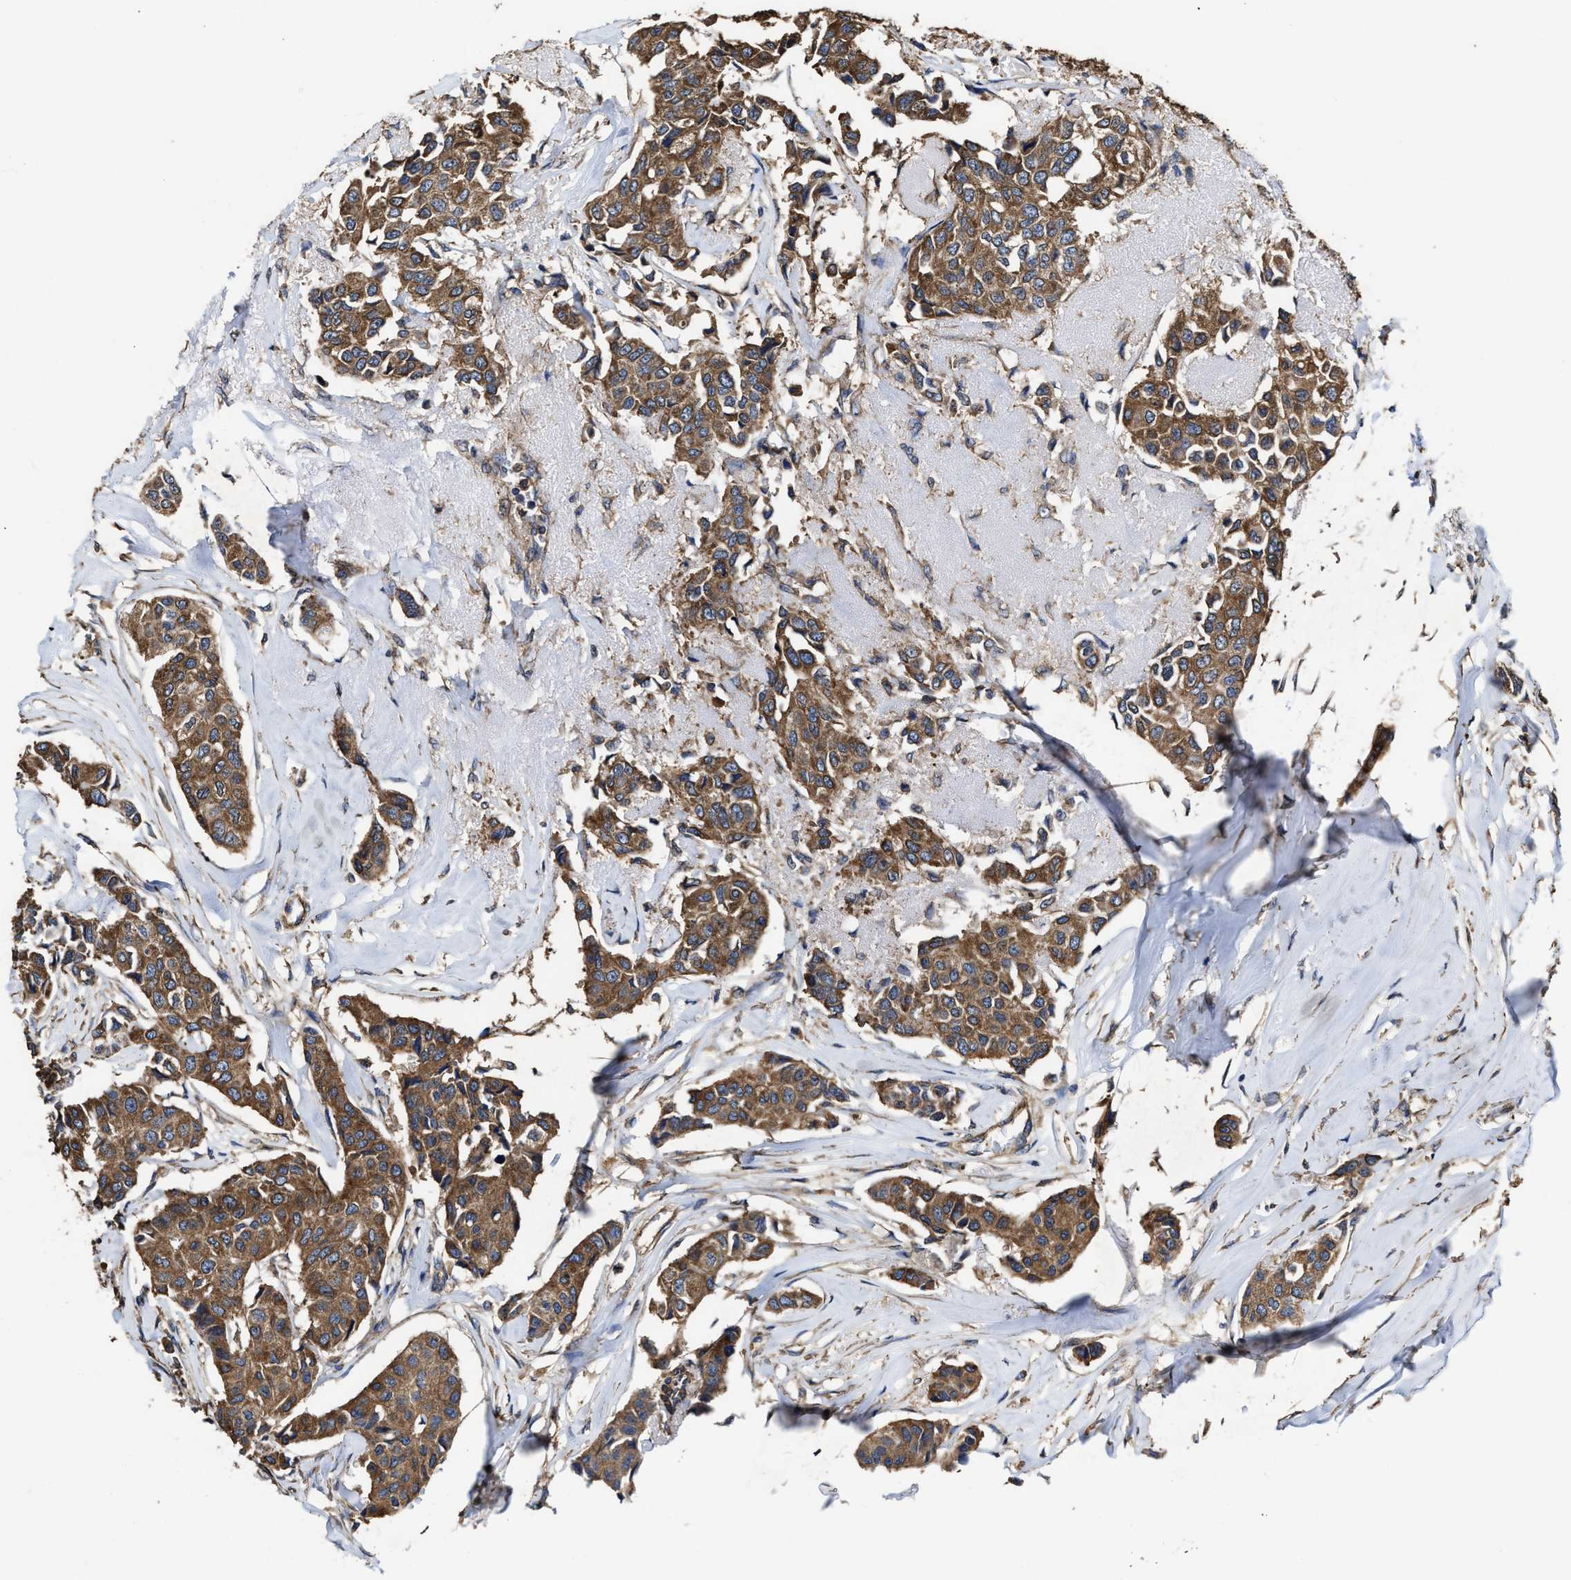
{"staining": {"intensity": "moderate", "quantity": ">75%", "location": "cytoplasmic/membranous"}, "tissue": "breast cancer", "cell_type": "Tumor cells", "image_type": "cancer", "snomed": [{"axis": "morphology", "description": "Duct carcinoma"}, {"axis": "topography", "description": "Breast"}], "caption": "This is an image of immunohistochemistry (IHC) staining of breast intraductal carcinoma, which shows moderate expression in the cytoplasmic/membranous of tumor cells.", "gene": "SFXN4", "patient": {"sex": "female", "age": 80}}